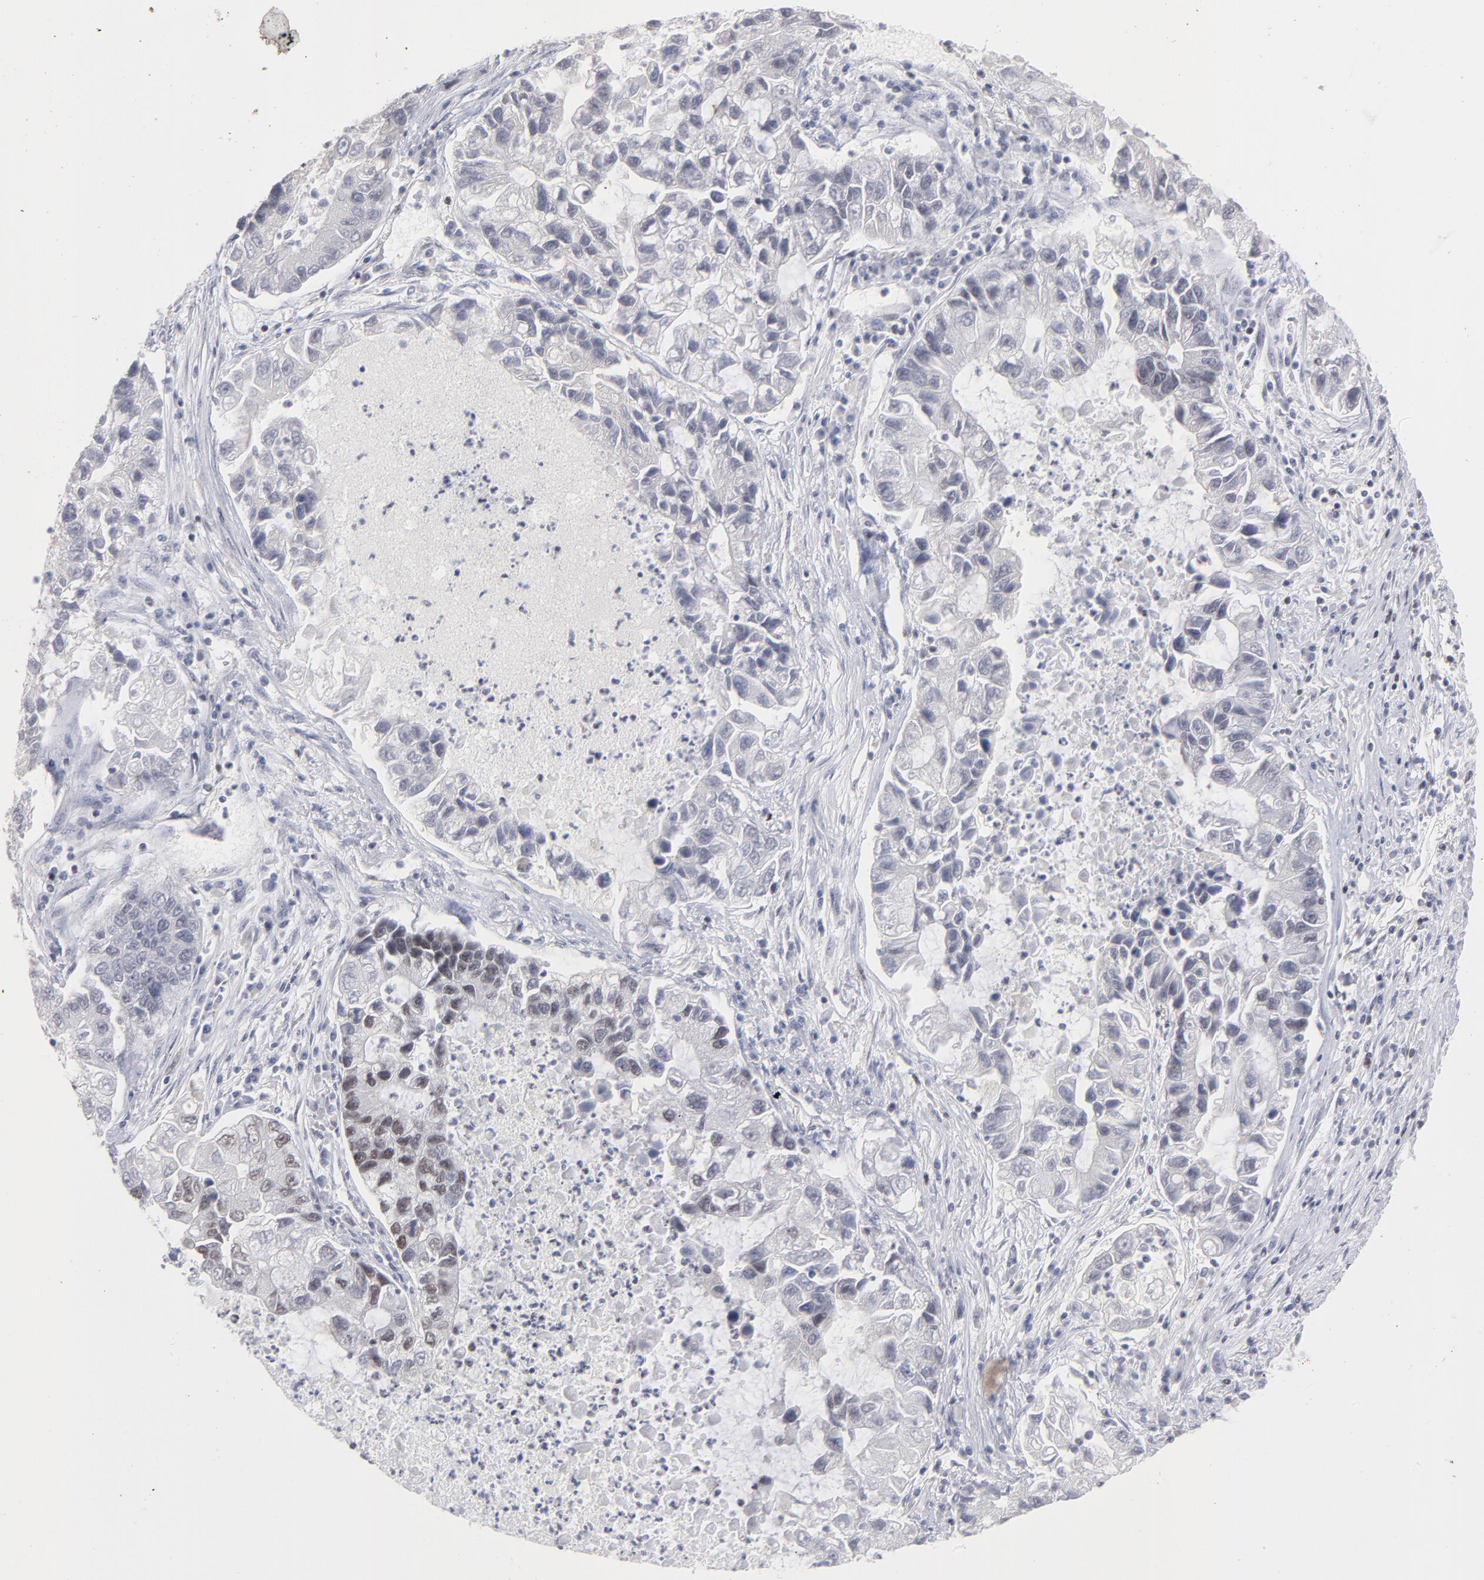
{"staining": {"intensity": "strong", "quantity": "25%-75%", "location": "nuclear"}, "tissue": "lung cancer", "cell_type": "Tumor cells", "image_type": "cancer", "snomed": [{"axis": "morphology", "description": "Adenocarcinoma, NOS"}, {"axis": "topography", "description": "Lung"}], "caption": "Protein expression by immunohistochemistry exhibits strong nuclear expression in approximately 25%-75% of tumor cells in adenocarcinoma (lung). (Brightfield microscopy of DAB IHC at high magnification).", "gene": "ZNF3", "patient": {"sex": "female", "age": 51}}